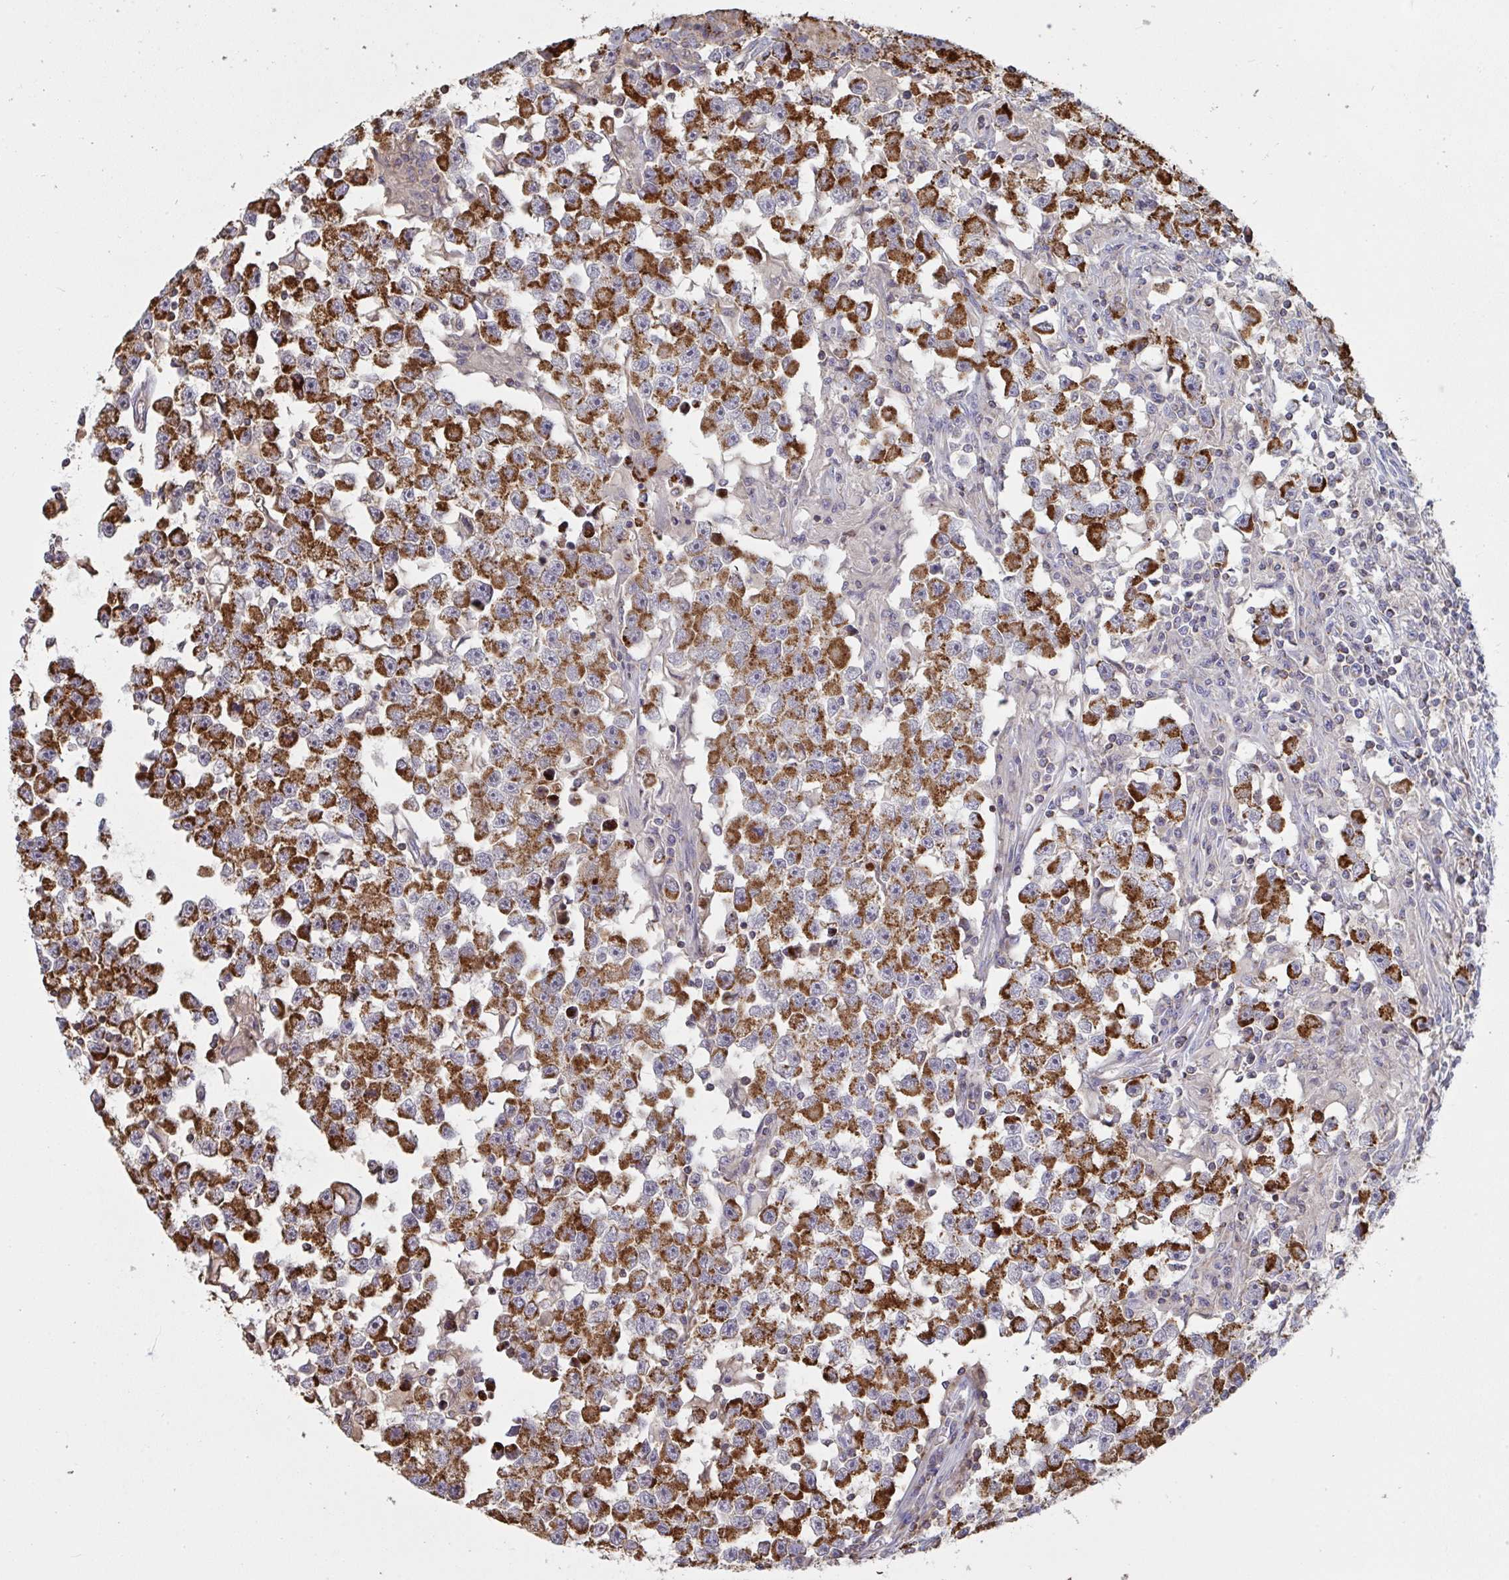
{"staining": {"intensity": "strong", "quantity": ">75%", "location": "cytoplasmic/membranous"}, "tissue": "testis cancer", "cell_type": "Tumor cells", "image_type": "cancer", "snomed": [{"axis": "morphology", "description": "Seminoma, NOS"}, {"axis": "topography", "description": "Testis"}], "caption": "An image of testis cancer stained for a protein exhibits strong cytoplasmic/membranous brown staining in tumor cells. (DAB = brown stain, brightfield microscopy at high magnification).", "gene": "MICOS10", "patient": {"sex": "male", "age": 33}}